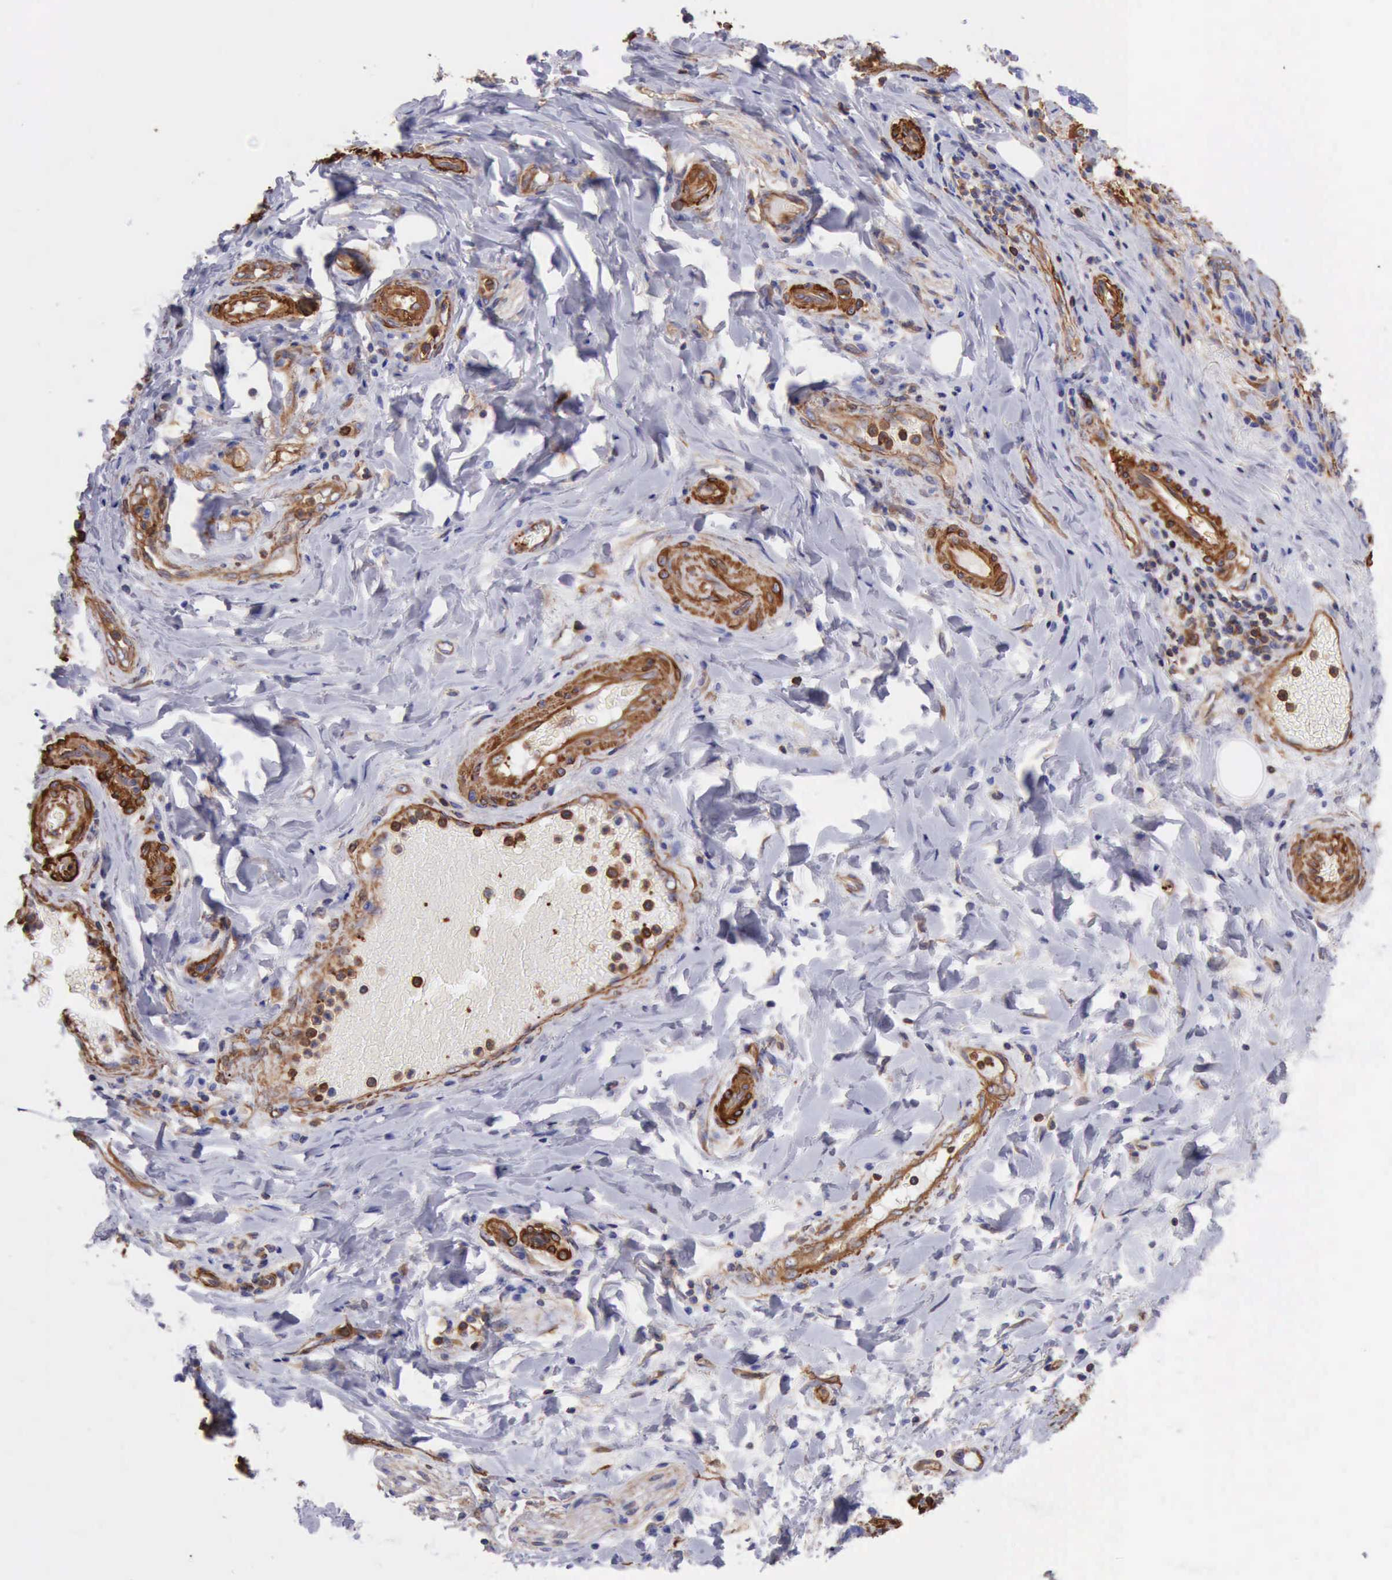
{"staining": {"intensity": "negative", "quantity": "none", "location": "none"}, "tissue": "stomach cancer", "cell_type": "Tumor cells", "image_type": "cancer", "snomed": [{"axis": "morphology", "description": "Adenocarcinoma, NOS"}, {"axis": "topography", "description": "Stomach, upper"}], "caption": "Immunohistochemical staining of adenocarcinoma (stomach) reveals no significant expression in tumor cells.", "gene": "FLNA", "patient": {"sex": "male", "age": 71}}